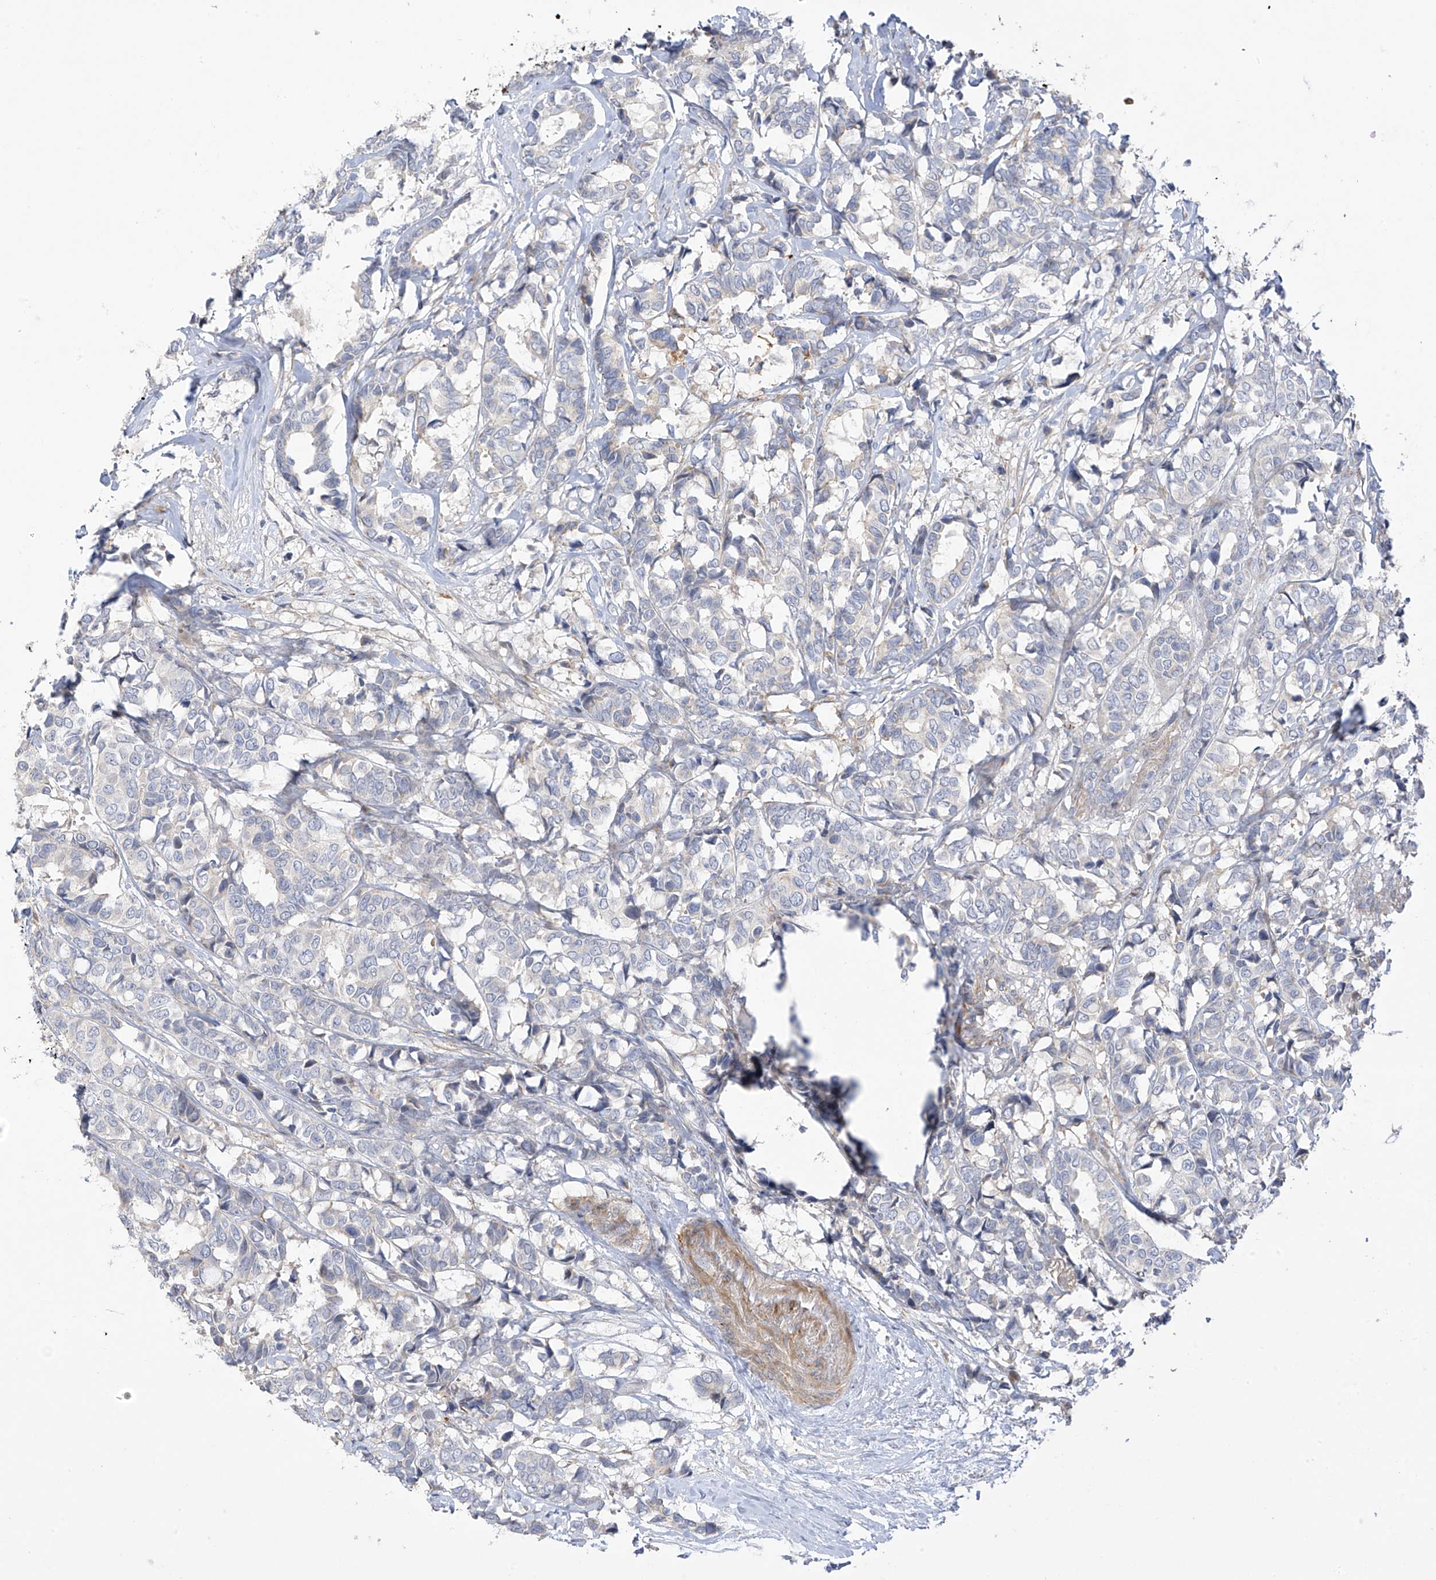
{"staining": {"intensity": "negative", "quantity": "none", "location": "none"}, "tissue": "breast cancer", "cell_type": "Tumor cells", "image_type": "cancer", "snomed": [{"axis": "morphology", "description": "Duct carcinoma"}, {"axis": "topography", "description": "Breast"}], "caption": "Protein analysis of invasive ductal carcinoma (breast) displays no significant expression in tumor cells.", "gene": "ZNF641", "patient": {"sex": "female", "age": 87}}